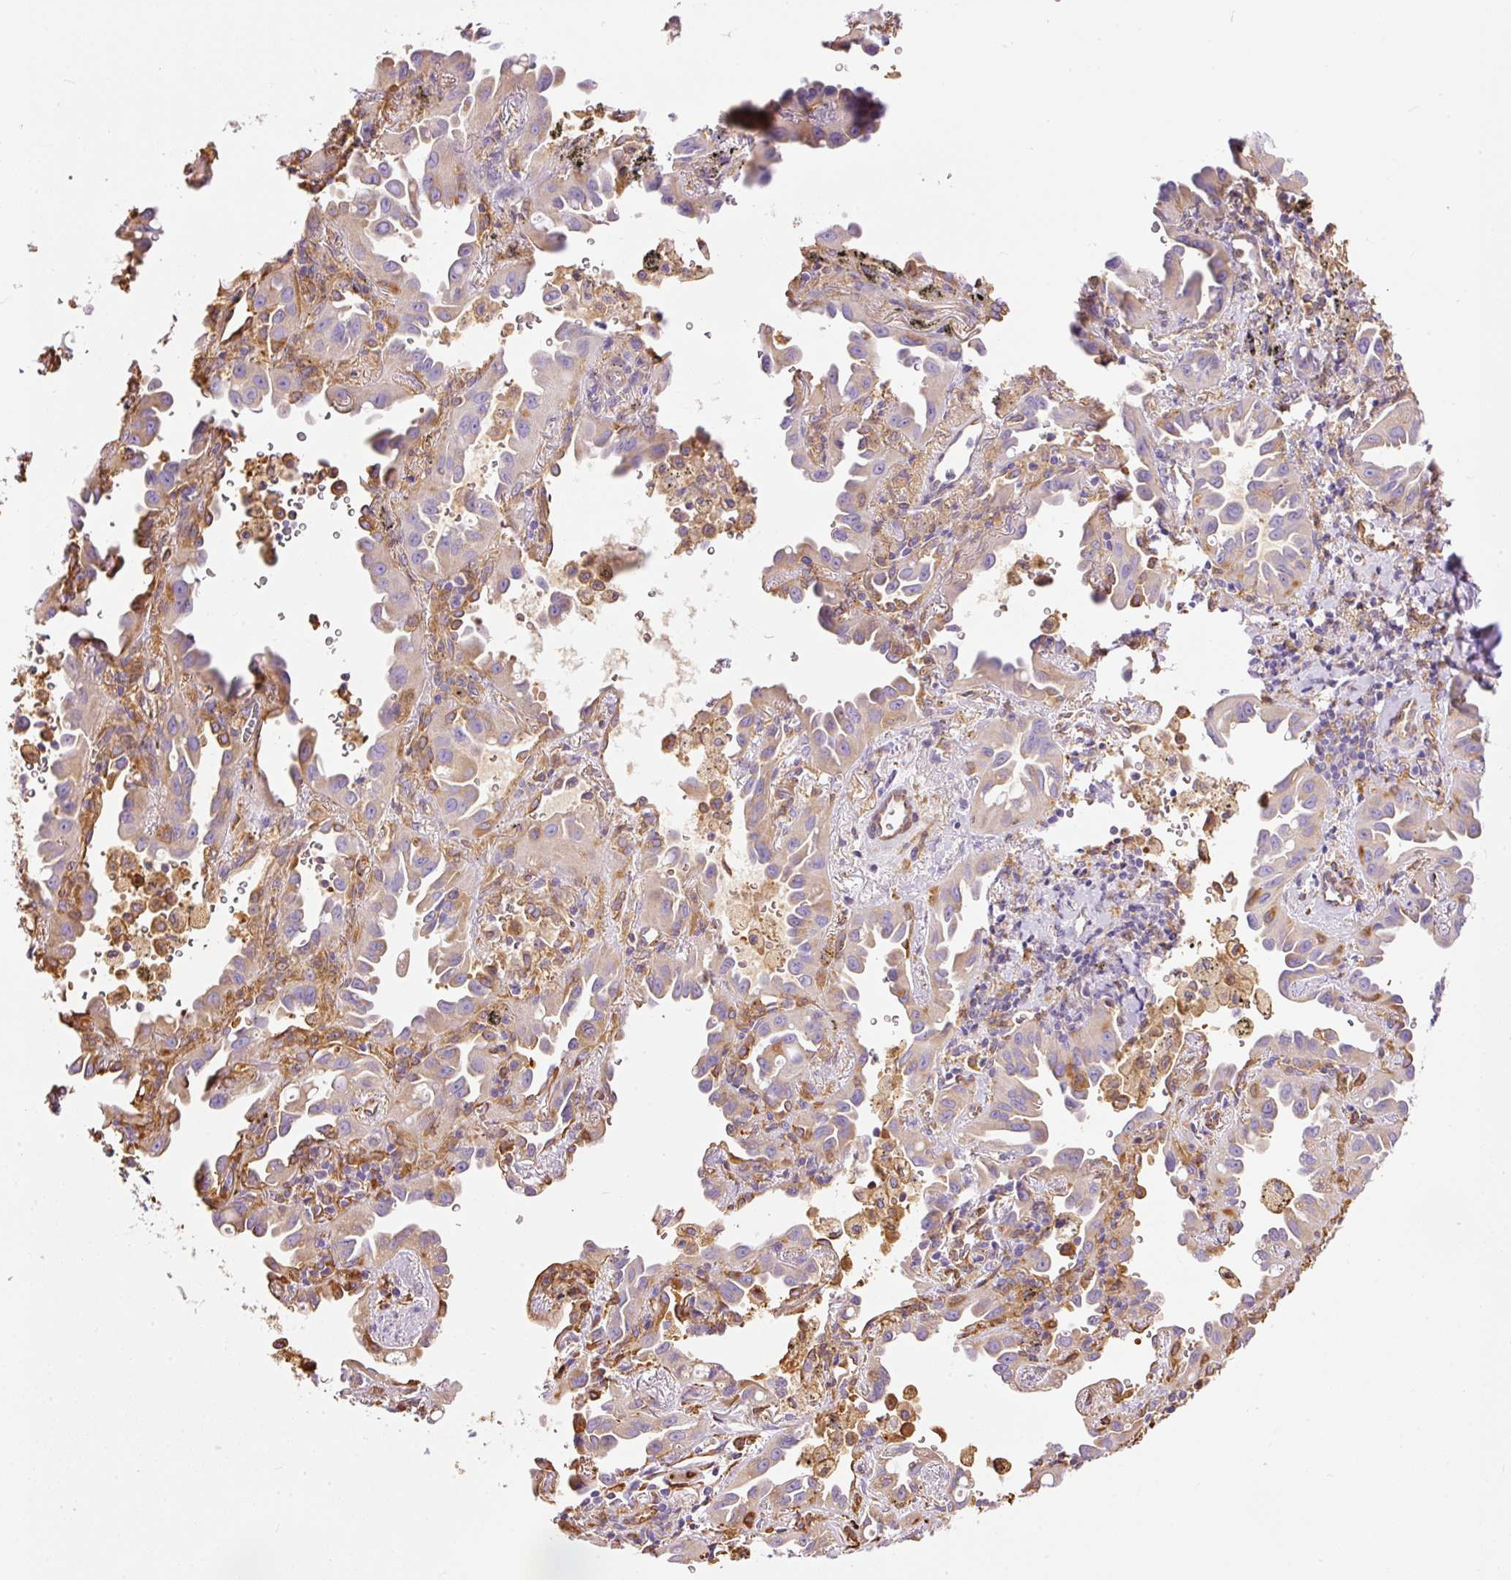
{"staining": {"intensity": "moderate", "quantity": "<25%", "location": "cytoplasmic/membranous"}, "tissue": "lung cancer", "cell_type": "Tumor cells", "image_type": "cancer", "snomed": [{"axis": "morphology", "description": "Adenocarcinoma, NOS"}, {"axis": "topography", "description": "Lung"}], "caption": "Lung cancer stained with a protein marker shows moderate staining in tumor cells.", "gene": "IL10RB", "patient": {"sex": "male", "age": 68}}